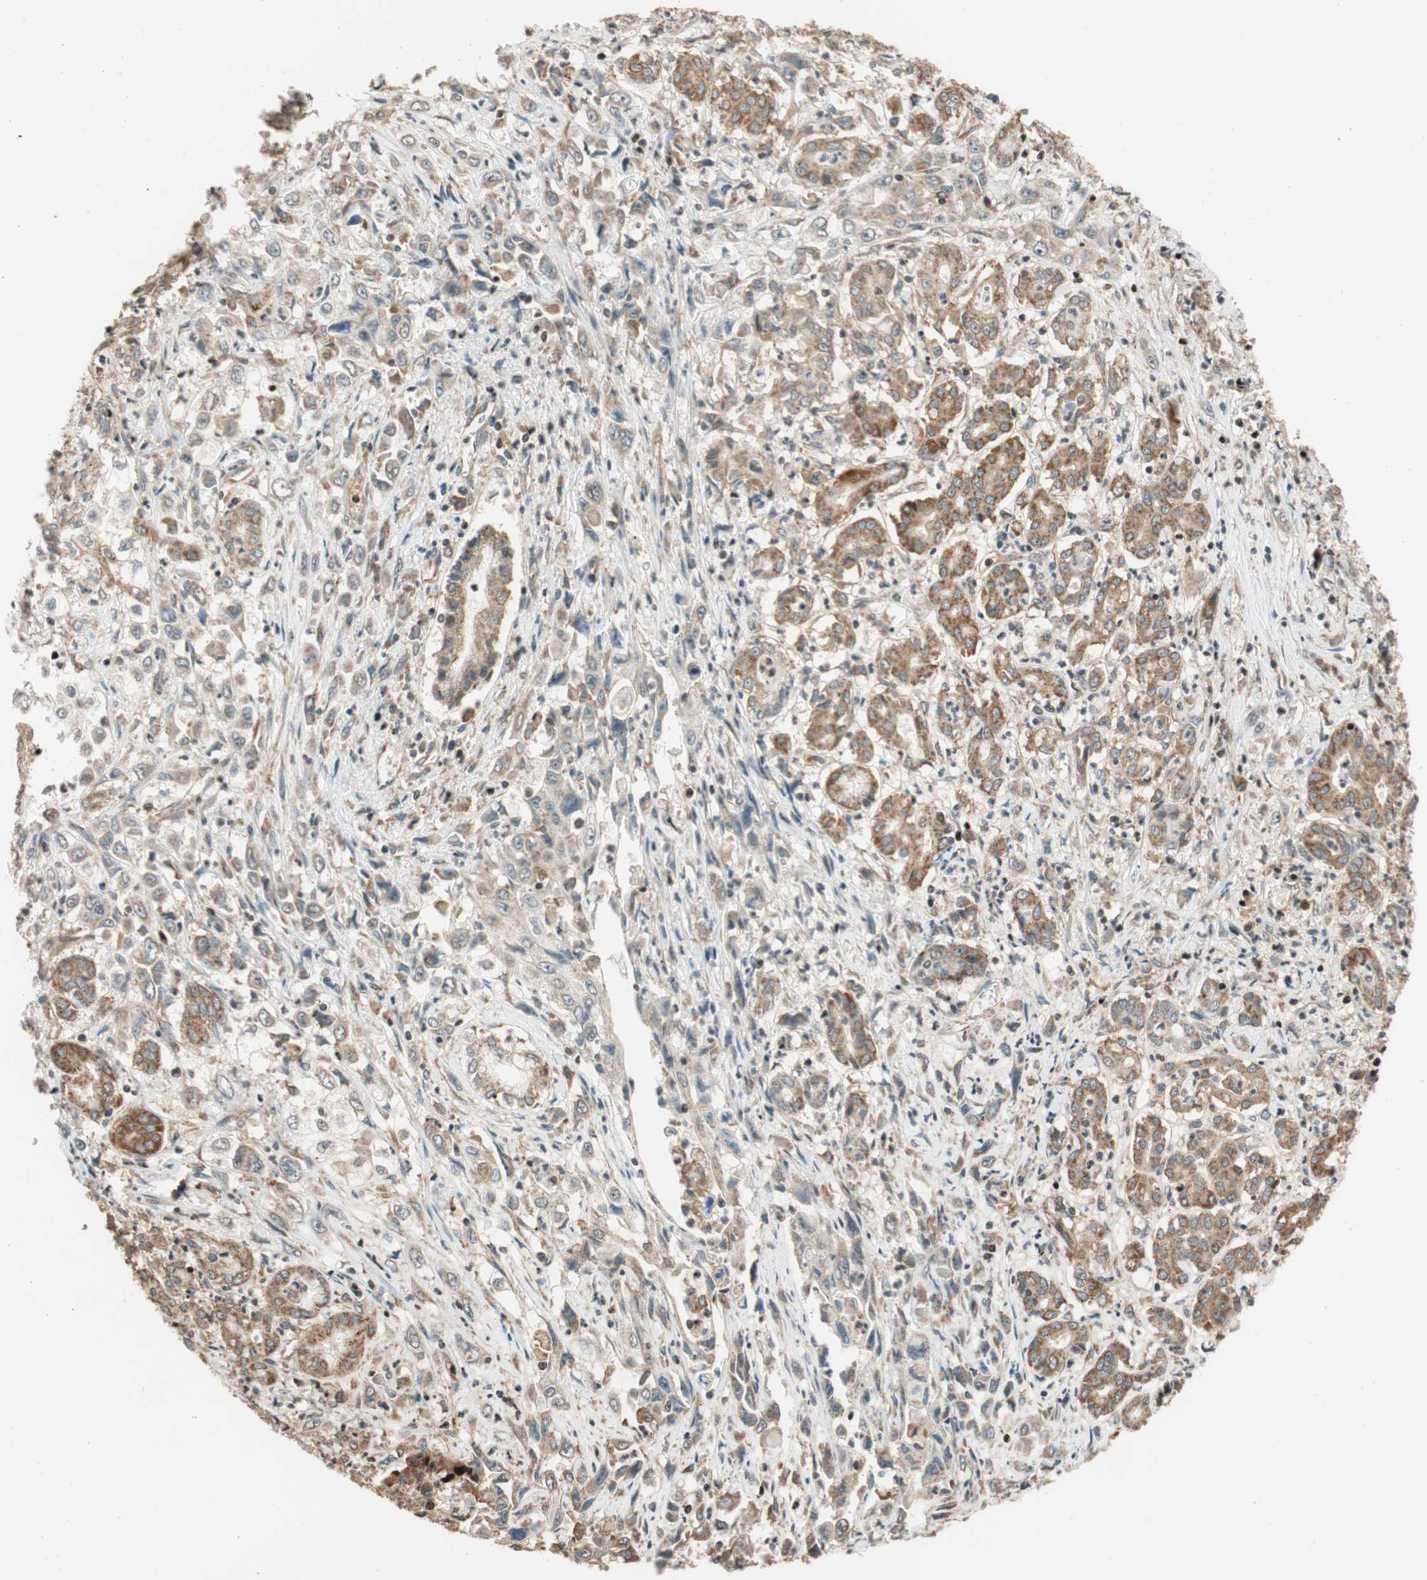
{"staining": {"intensity": "moderate", "quantity": ">75%", "location": "cytoplasmic/membranous"}, "tissue": "pancreatic cancer", "cell_type": "Tumor cells", "image_type": "cancer", "snomed": [{"axis": "morphology", "description": "Adenocarcinoma, NOS"}, {"axis": "topography", "description": "Pancreas"}], "caption": "Immunohistochemical staining of pancreatic adenocarcinoma demonstrates medium levels of moderate cytoplasmic/membranous protein staining in about >75% of tumor cells. (brown staining indicates protein expression, while blue staining denotes nuclei).", "gene": "HECW1", "patient": {"sex": "male", "age": 70}}